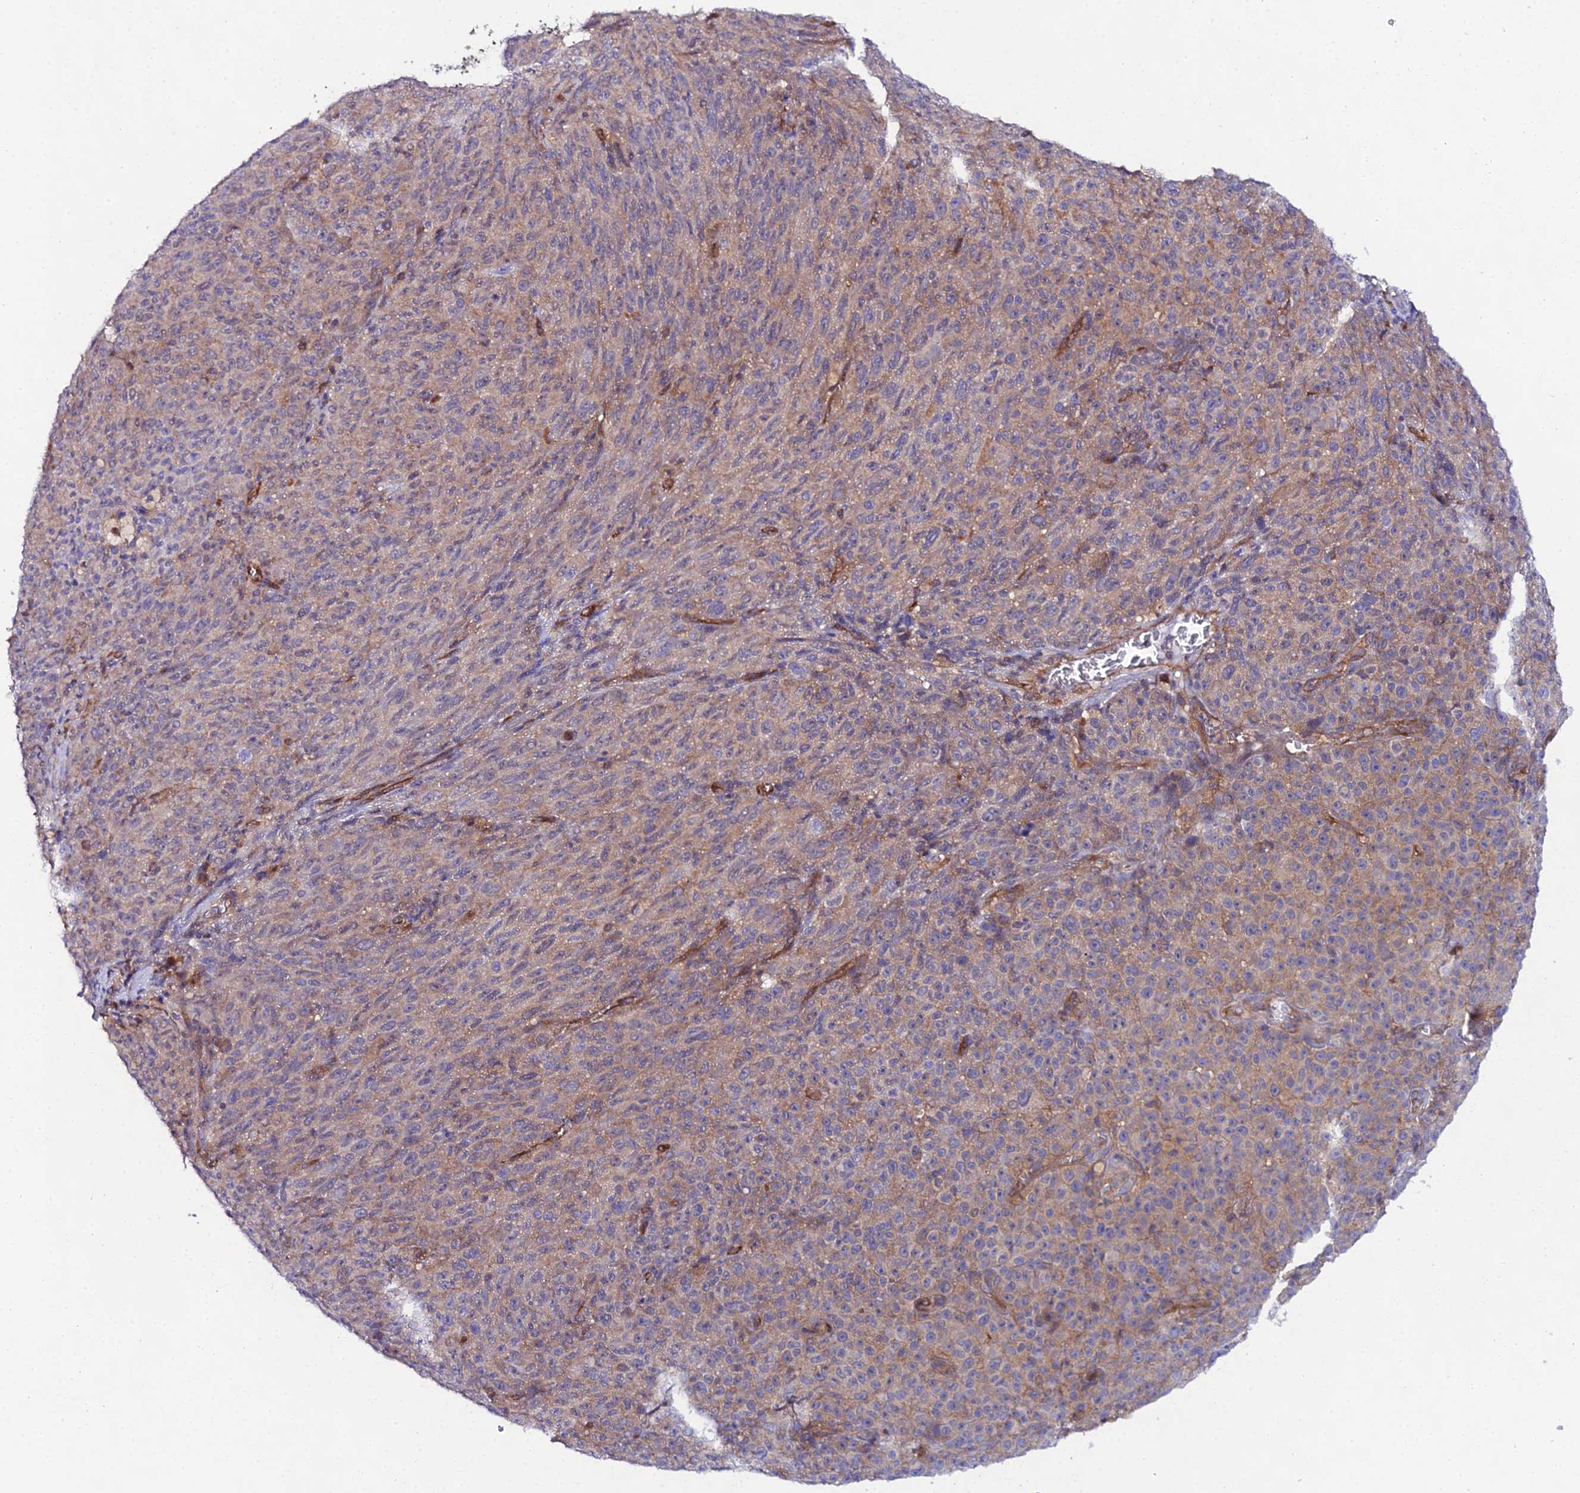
{"staining": {"intensity": "weak", "quantity": "<25%", "location": "cytoplasmic/membranous"}, "tissue": "melanoma", "cell_type": "Tumor cells", "image_type": "cancer", "snomed": [{"axis": "morphology", "description": "Malignant melanoma, NOS"}, {"axis": "topography", "description": "Skin"}], "caption": "Malignant melanoma stained for a protein using immunohistochemistry (IHC) demonstrates no positivity tumor cells.", "gene": "PPP2R2C", "patient": {"sex": "female", "age": 82}}